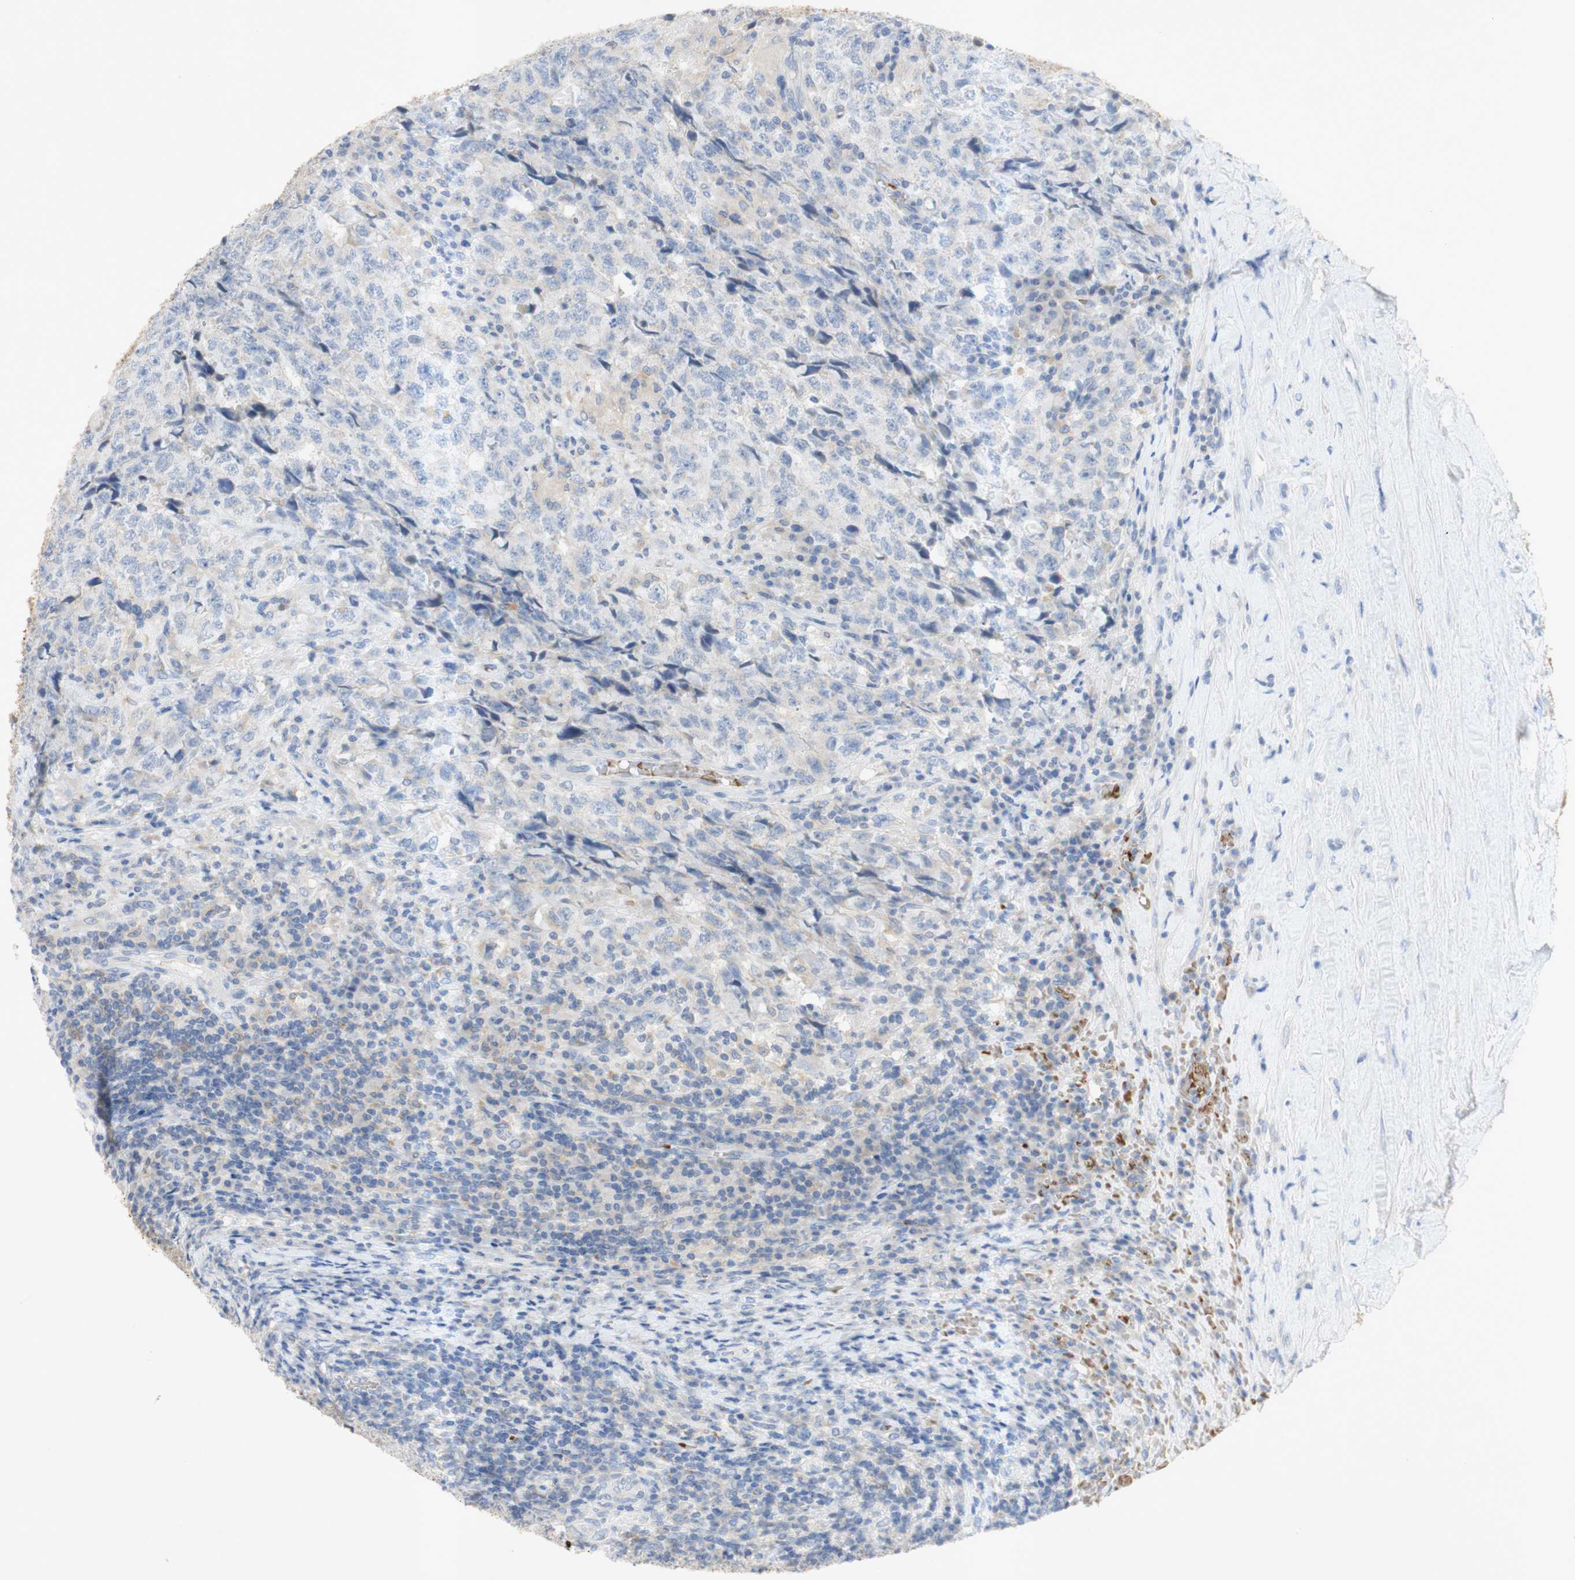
{"staining": {"intensity": "negative", "quantity": "none", "location": "none"}, "tissue": "testis cancer", "cell_type": "Tumor cells", "image_type": "cancer", "snomed": [{"axis": "morphology", "description": "Necrosis, NOS"}, {"axis": "morphology", "description": "Carcinoma, Embryonal, NOS"}, {"axis": "topography", "description": "Testis"}], "caption": "Immunohistochemical staining of human testis embryonal carcinoma shows no significant staining in tumor cells.", "gene": "EPO", "patient": {"sex": "male", "age": 19}}